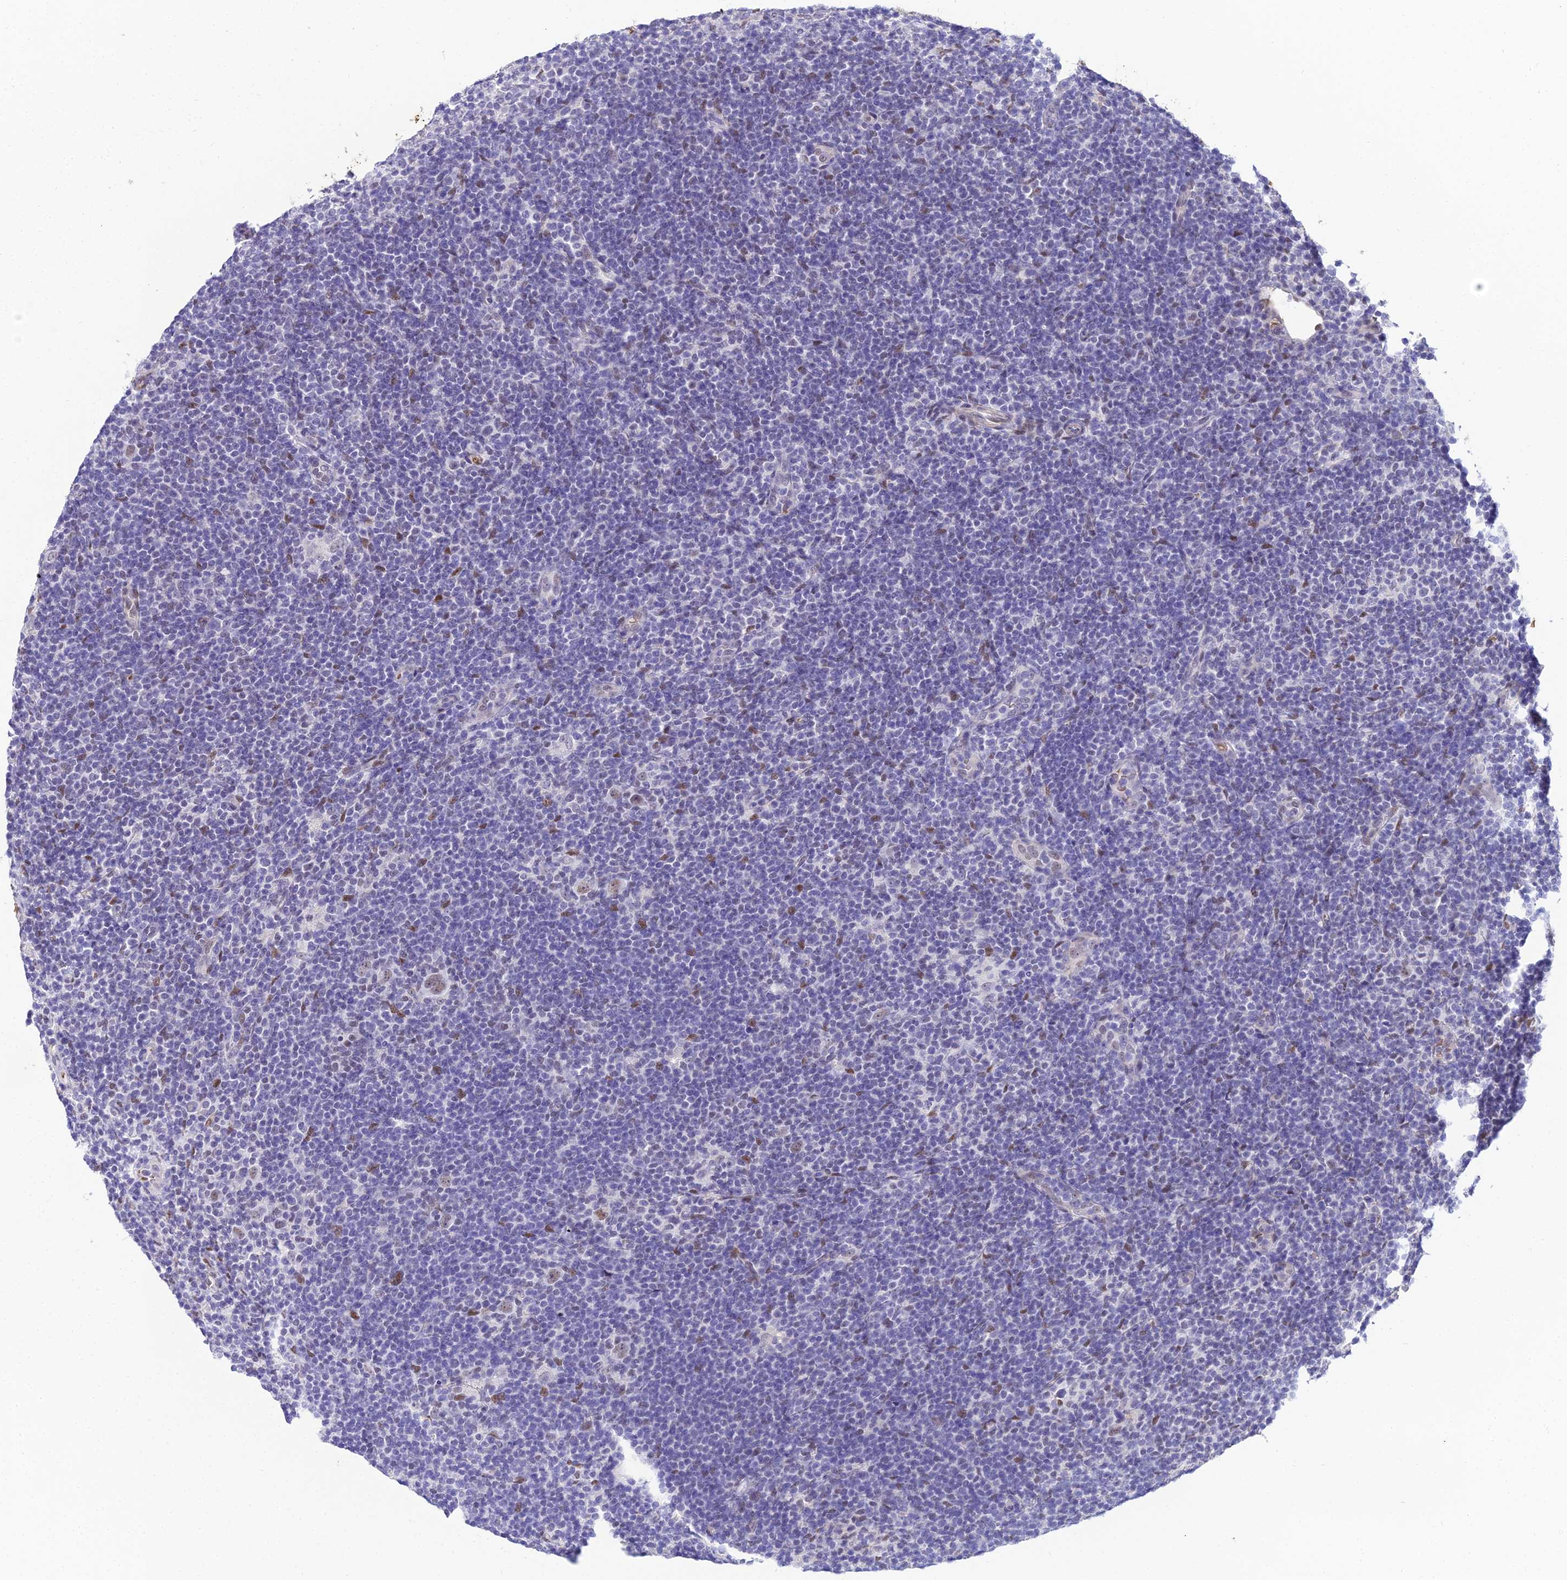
{"staining": {"intensity": "weak", "quantity": ">75%", "location": "nuclear"}, "tissue": "lymphoma", "cell_type": "Tumor cells", "image_type": "cancer", "snomed": [{"axis": "morphology", "description": "Hodgkin's disease, NOS"}, {"axis": "topography", "description": "Lymph node"}], "caption": "Immunohistochemistry (IHC) staining of lymphoma, which displays low levels of weak nuclear staining in approximately >75% of tumor cells indicating weak nuclear protein positivity. The staining was performed using DAB (brown) for protein detection and nuclei were counterstained in hematoxylin (blue).", "gene": "BCL9", "patient": {"sex": "female", "age": 57}}